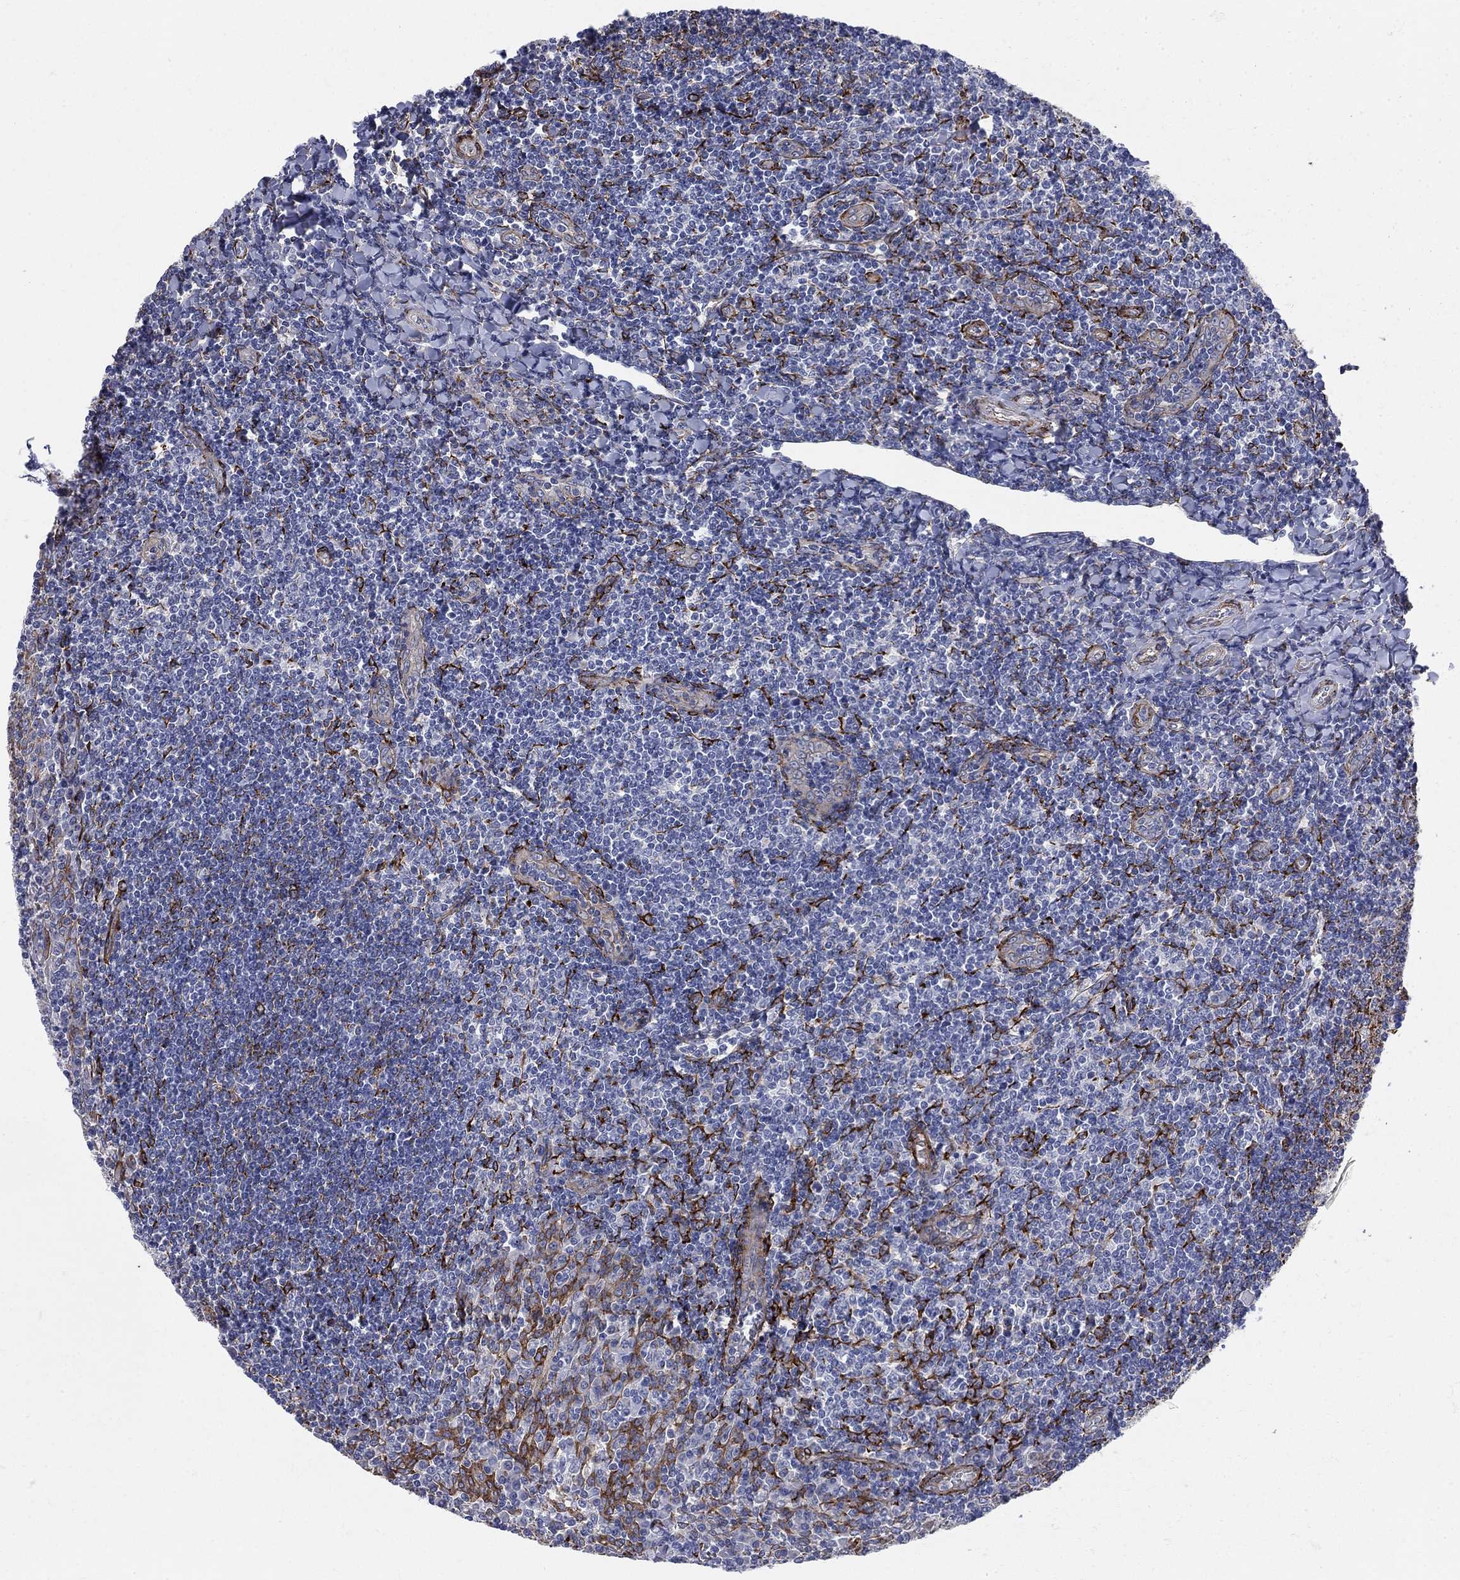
{"staining": {"intensity": "strong", "quantity": "<25%", "location": "cytoplasmic/membranous"}, "tissue": "tonsil", "cell_type": "Germinal center cells", "image_type": "normal", "snomed": [{"axis": "morphology", "description": "Normal tissue, NOS"}, {"axis": "topography", "description": "Tonsil"}], "caption": "Protein staining of normal tonsil exhibits strong cytoplasmic/membranous expression in about <25% of germinal center cells.", "gene": "SEPTIN8", "patient": {"sex": "female", "age": 12}}